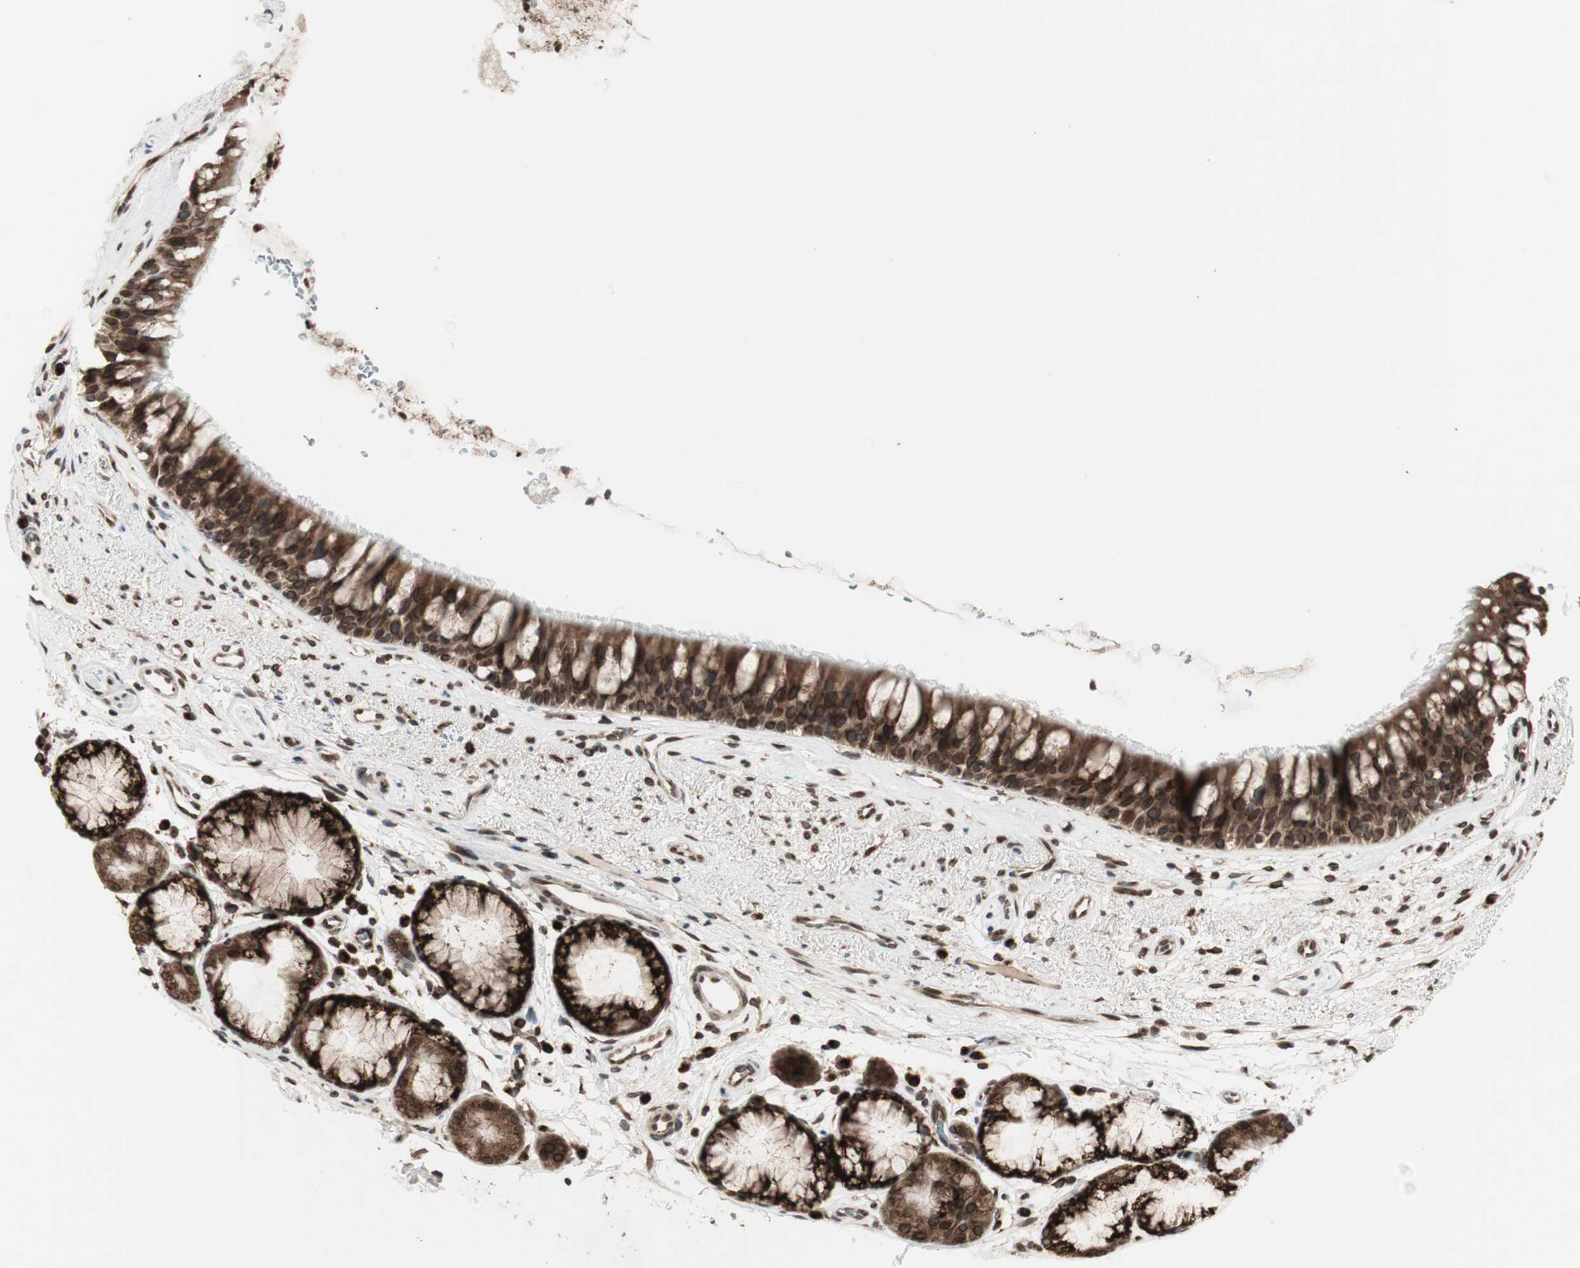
{"staining": {"intensity": "strong", "quantity": ">75%", "location": "cytoplasmic/membranous,nuclear"}, "tissue": "bronchus", "cell_type": "Respiratory epithelial cells", "image_type": "normal", "snomed": [{"axis": "morphology", "description": "Normal tissue, NOS"}, {"axis": "topography", "description": "Bronchus"}], "caption": "Brown immunohistochemical staining in normal human bronchus reveals strong cytoplasmic/membranous,nuclear staining in approximately >75% of respiratory epithelial cells.", "gene": "NUP62", "patient": {"sex": "female", "age": 54}}